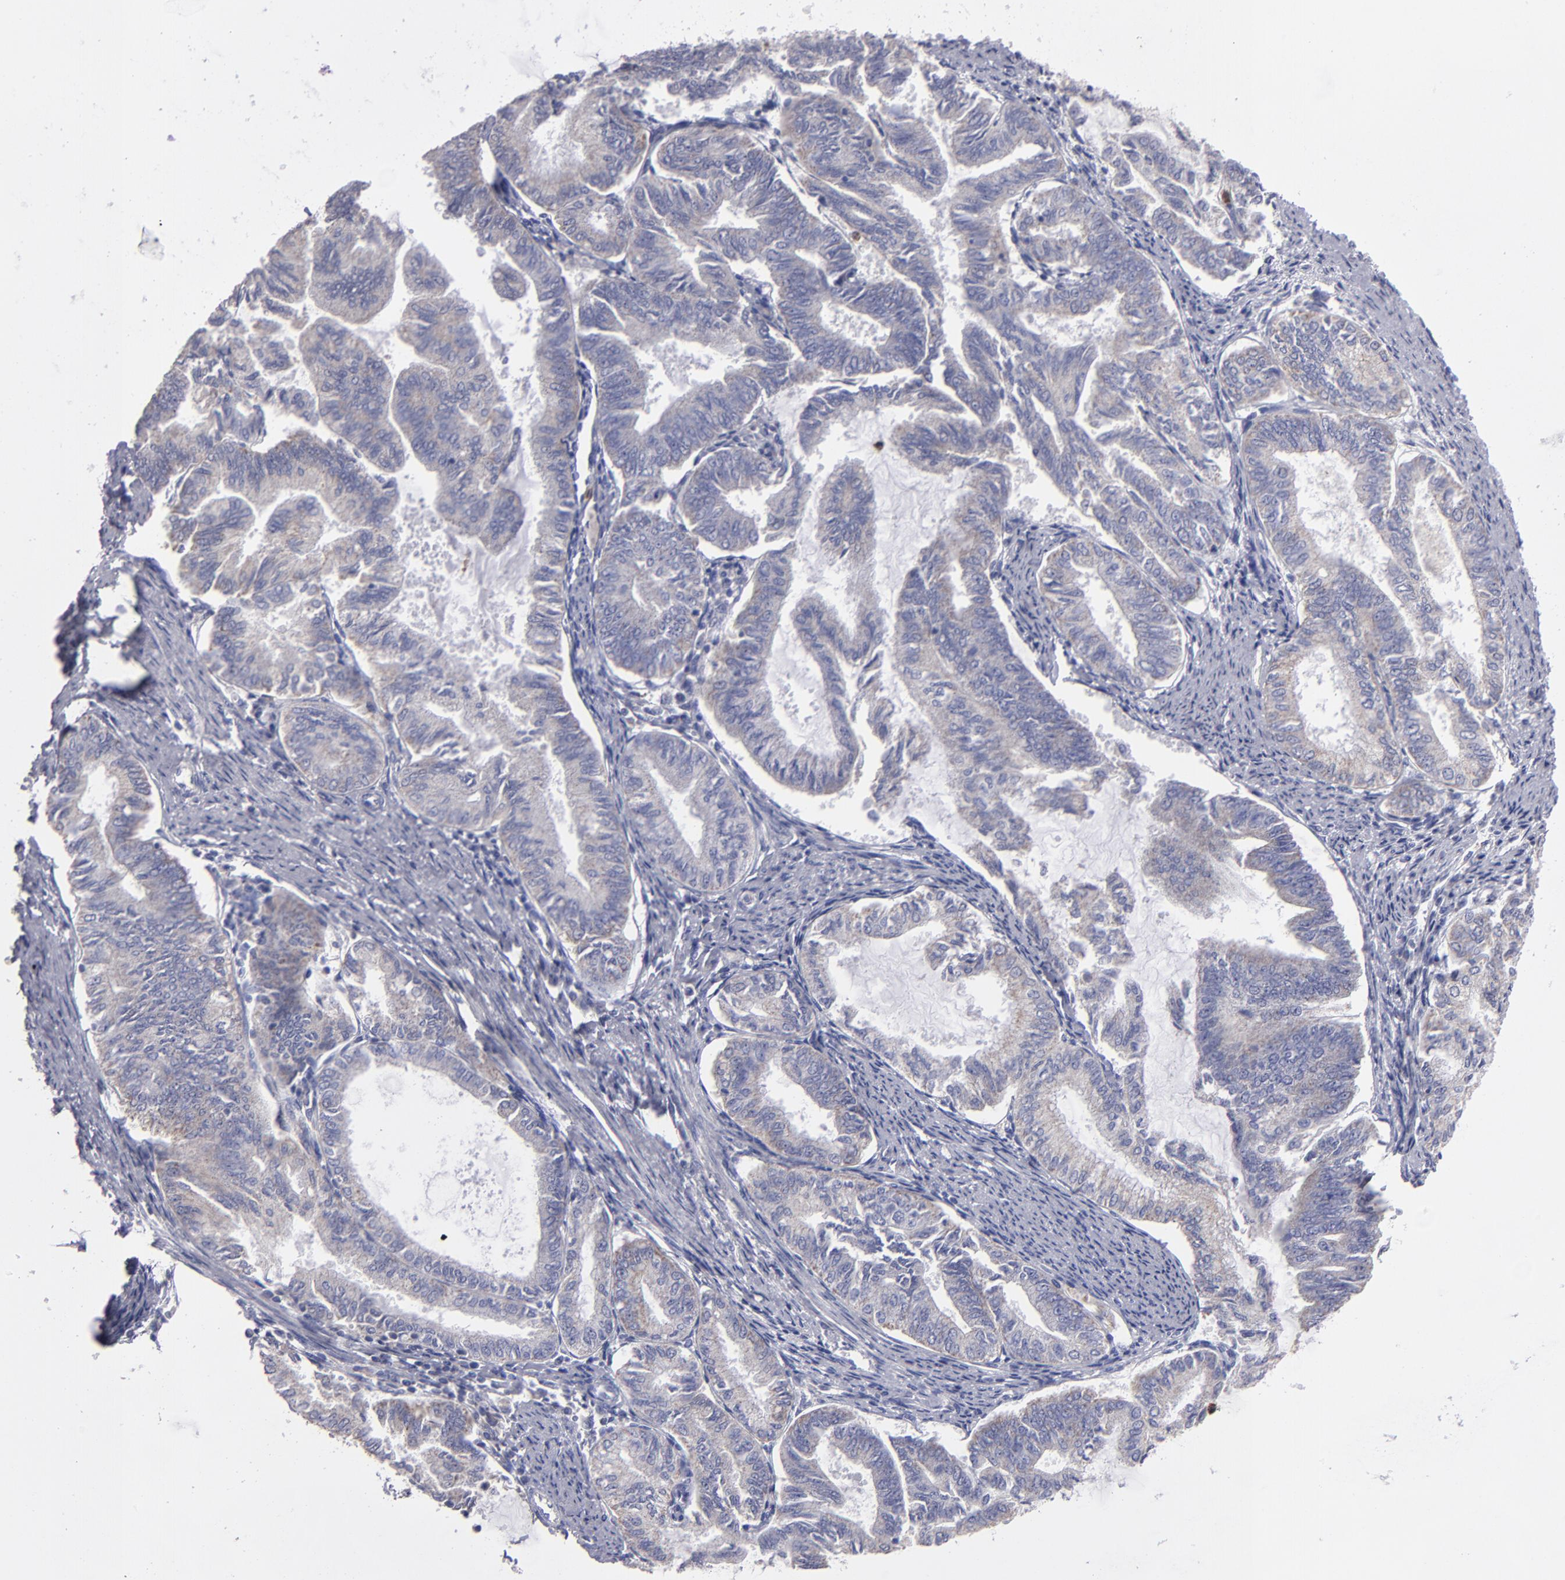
{"staining": {"intensity": "weak", "quantity": ">75%", "location": "cytoplasmic/membranous"}, "tissue": "endometrial cancer", "cell_type": "Tumor cells", "image_type": "cancer", "snomed": [{"axis": "morphology", "description": "Adenocarcinoma, NOS"}, {"axis": "topography", "description": "Endometrium"}], "caption": "High-power microscopy captured an immunohistochemistry micrograph of endometrial cancer, revealing weak cytoplasmic/membranous staining in approximately >75% of tumor cells. (Stains: DAB (3,3'-diaminobenzidine) in brown, nuclei in blue, Microscopy: brightfield microscopy at high magnification).", "gene": "FGR", "patient": {"sex": "female", "age": 86}}